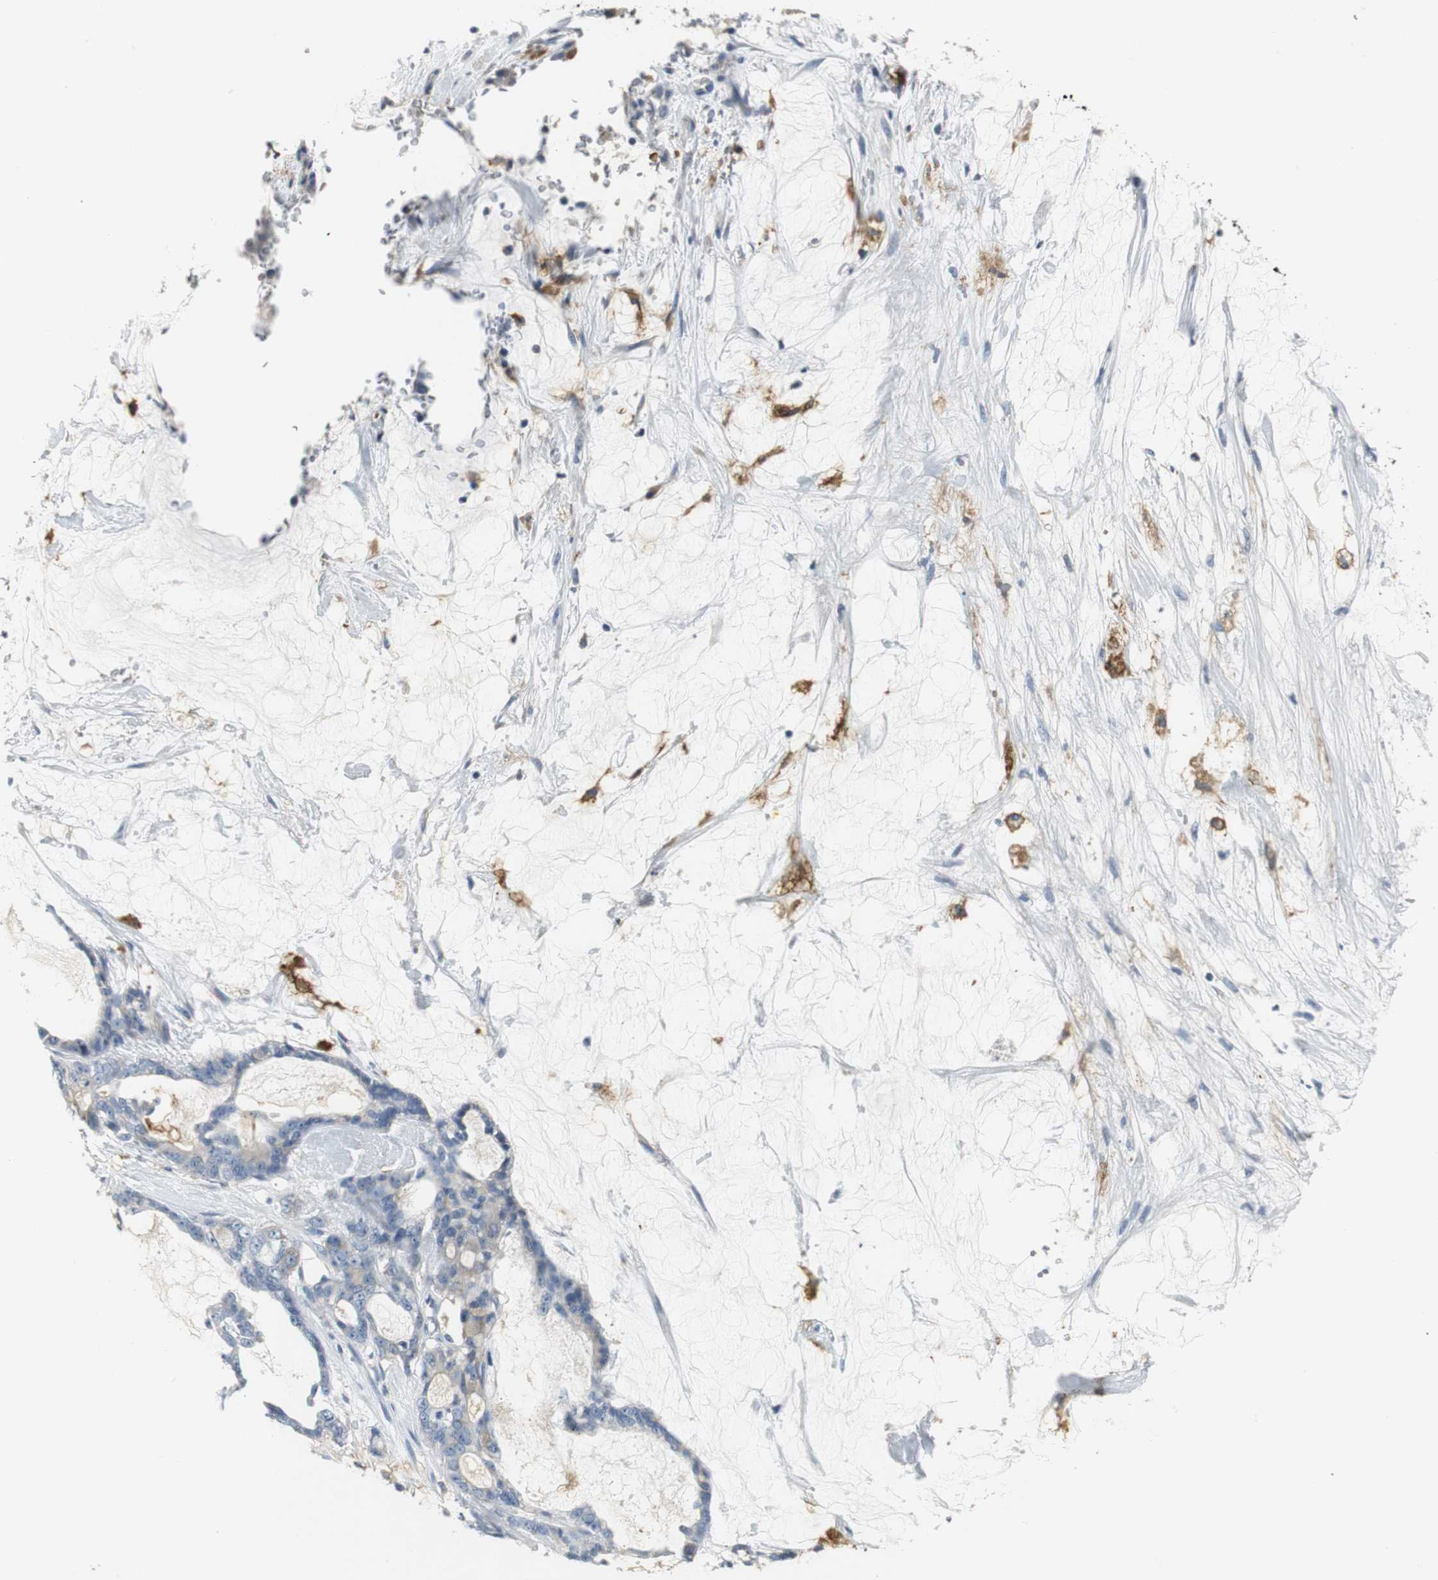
{"staining": {"intensity": "weak", "quantity": "25%-75%", "location": "cytoplasmic/membranous"}, "tissue": "pancreatic cancer", "cell_type": "Tumor cells", "image_type": "cancer", "snomed": [{"axis": "morphology", "description": "Adenocarcinoma, NOS"}, {"axis": "topography", "description": "Pancreas"}], "caption": "Immunohistochemical staining of human adenocarcinoma (pancreatic) shows low levels of weak cytoplasmic/membranous positivity in approximately 25%-75% of tumor cells. (DAB (3,3'-diaminobenzidine) IHC, brown staining for protein, blue staining for nuclei).", "gene": "SLC2A5", "patient": {"sex": "female", "age": 73}}